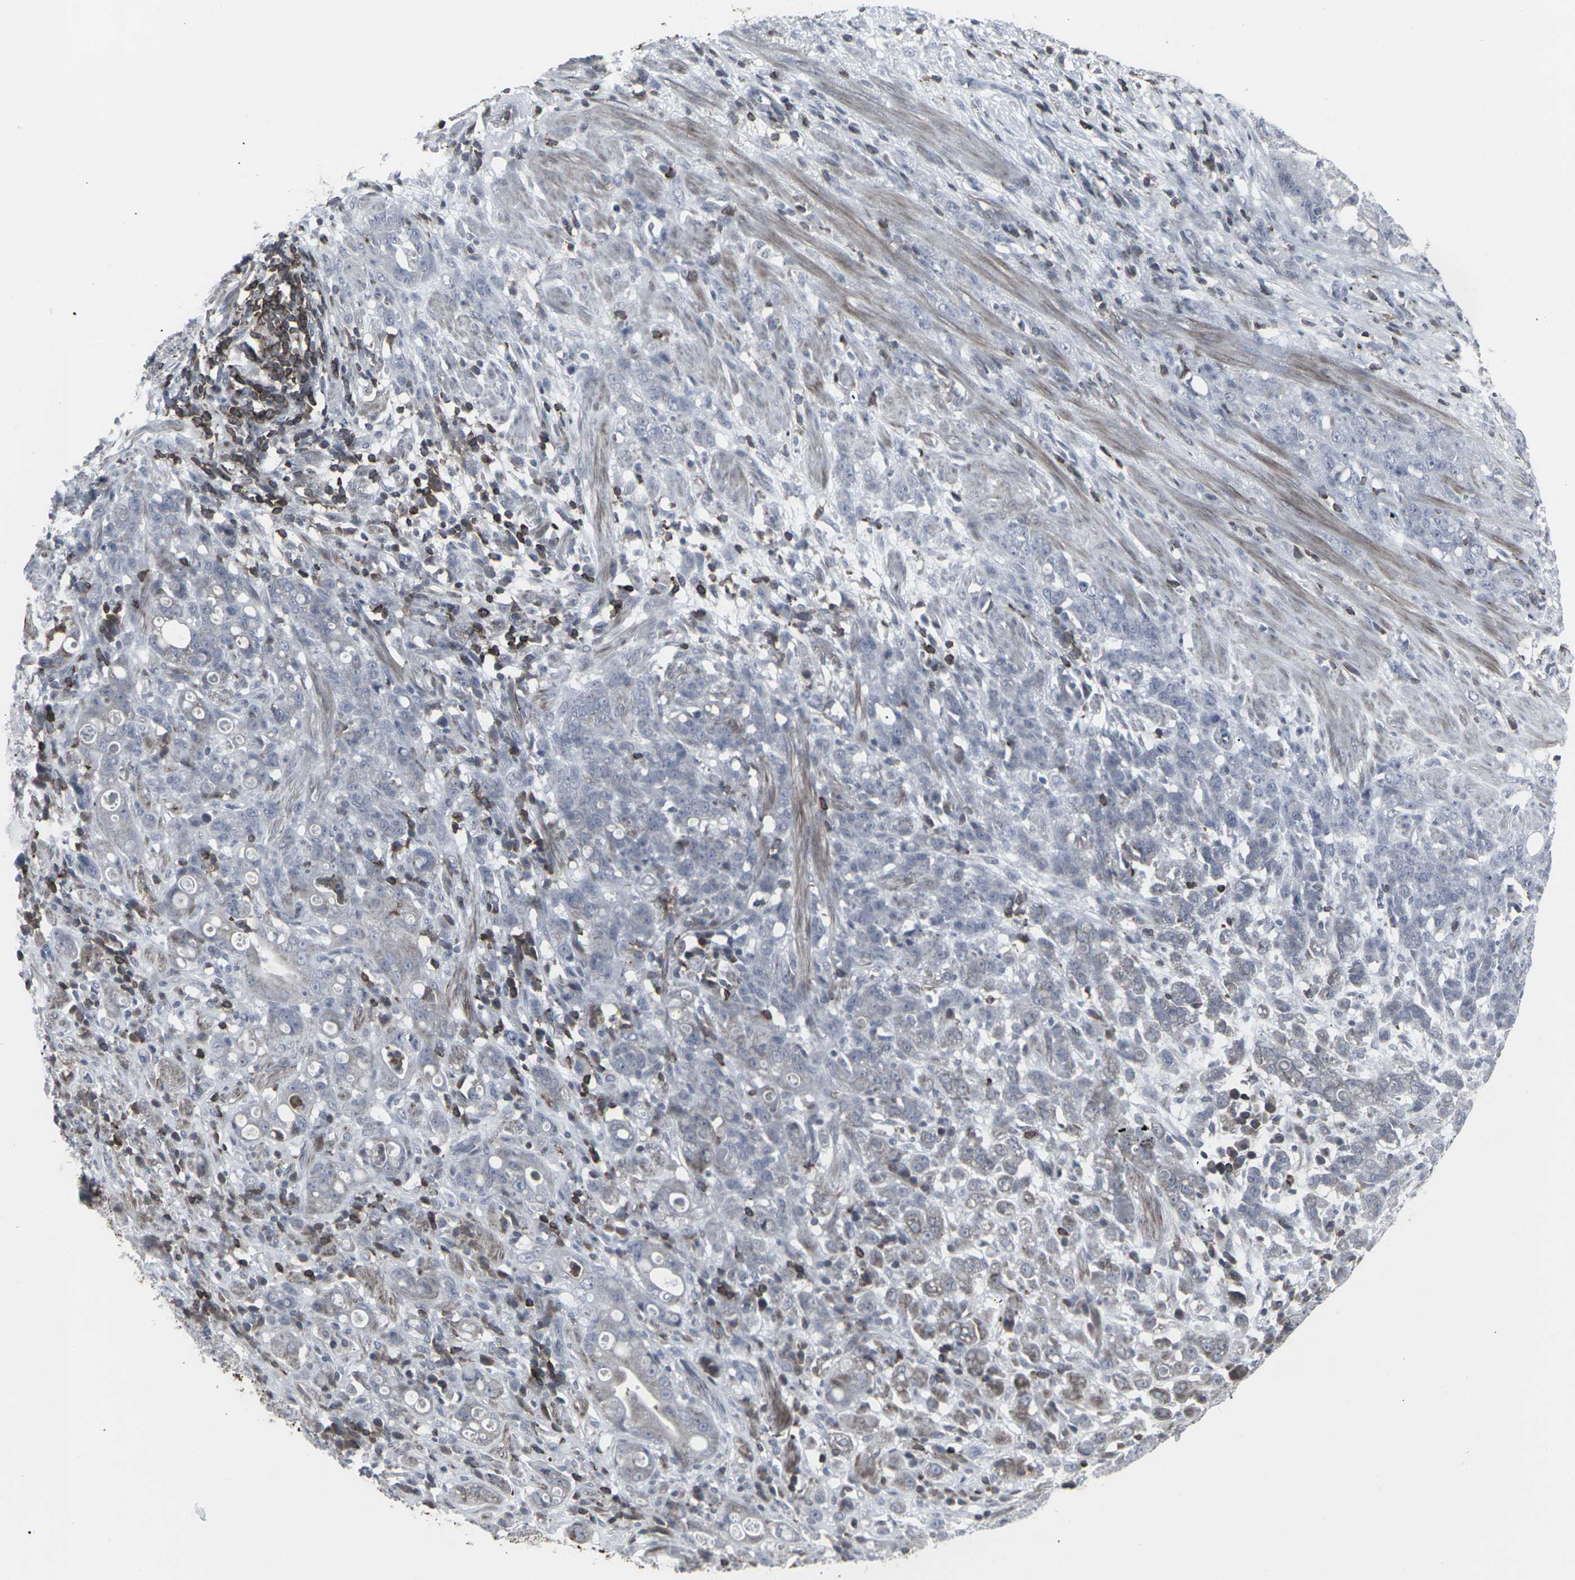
{"staining": {"intensity": "negative", "quantity": "none", "location": "none"}, "tissue": "stomach cancer", "cell_type": "Tumor cells", "image_type": "cancer", "snomed": [{"axis": "morphology", "description": "Adenocarcinoma, NOS"}, {"axis": "topography", "description": "Stomach, lower"}], "caption": "IHC micrograph of stomach cancer stained for a protein (brown), which shows no positivity in tumor cells.", "gene": "APOBEC2", "patient": {"sex": "male", "age": 88}}